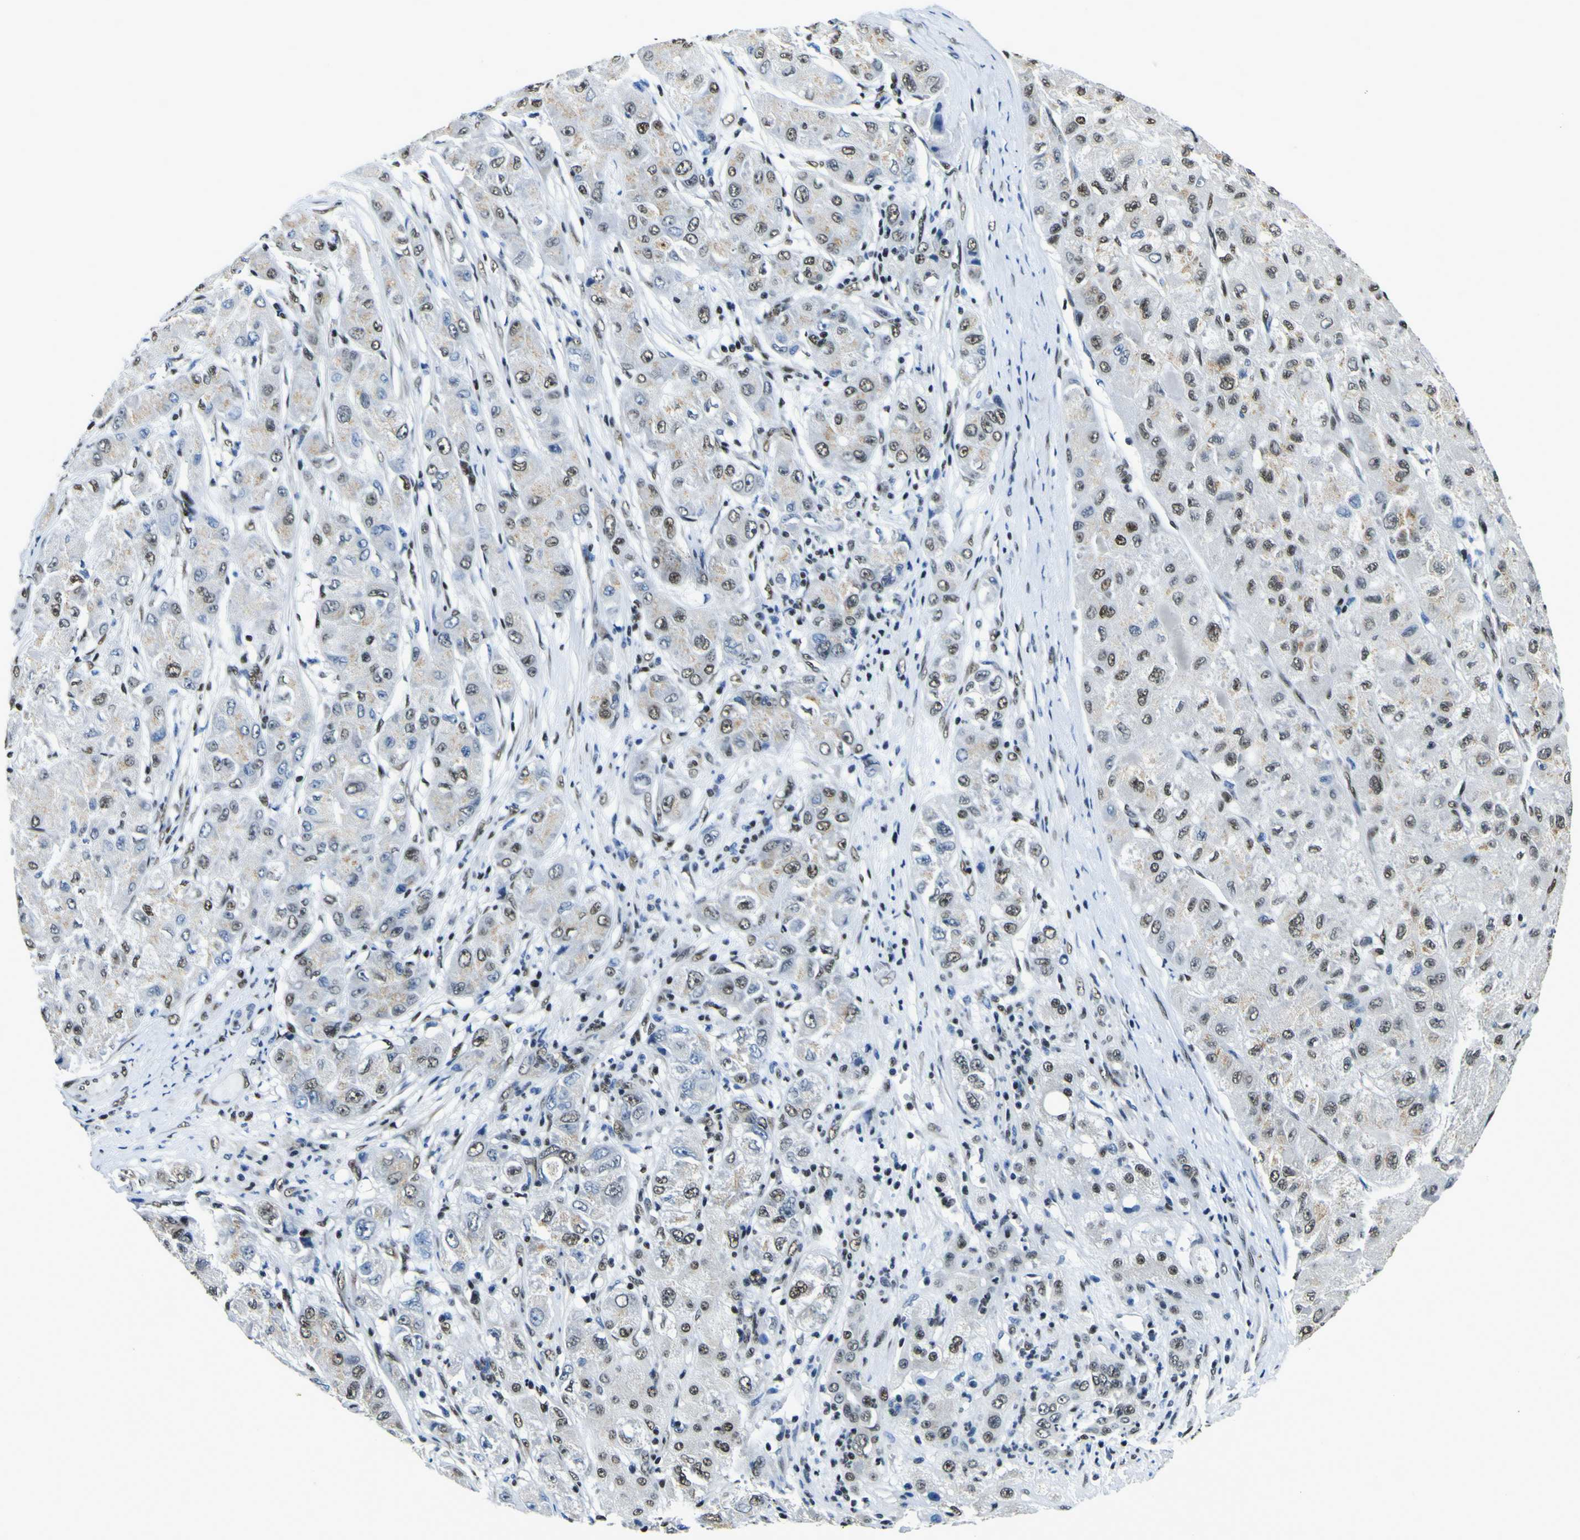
{"staining": {"intensity": "moderate", "quantity": ">75%", "location": "nuclear"}, "tissue": "liver cancer", "cell_type": "Tumor cells", "image_type": "cancer", "snomed": [{"axis": "morphology", "description": "Carcinoma, Hepatocellular, NOS"}, {"axis": "topography", "description": "Liver"}], "caption": "This histopathology image shows immunohistochemistry (IHC) staining of human liver cancer (hepatocellular carcinoma), with medium moderate nuclear positivity in approximately >75% of tumor cells.", "gene": "SP1", "patient": {"sex": "male", "age": 80}}